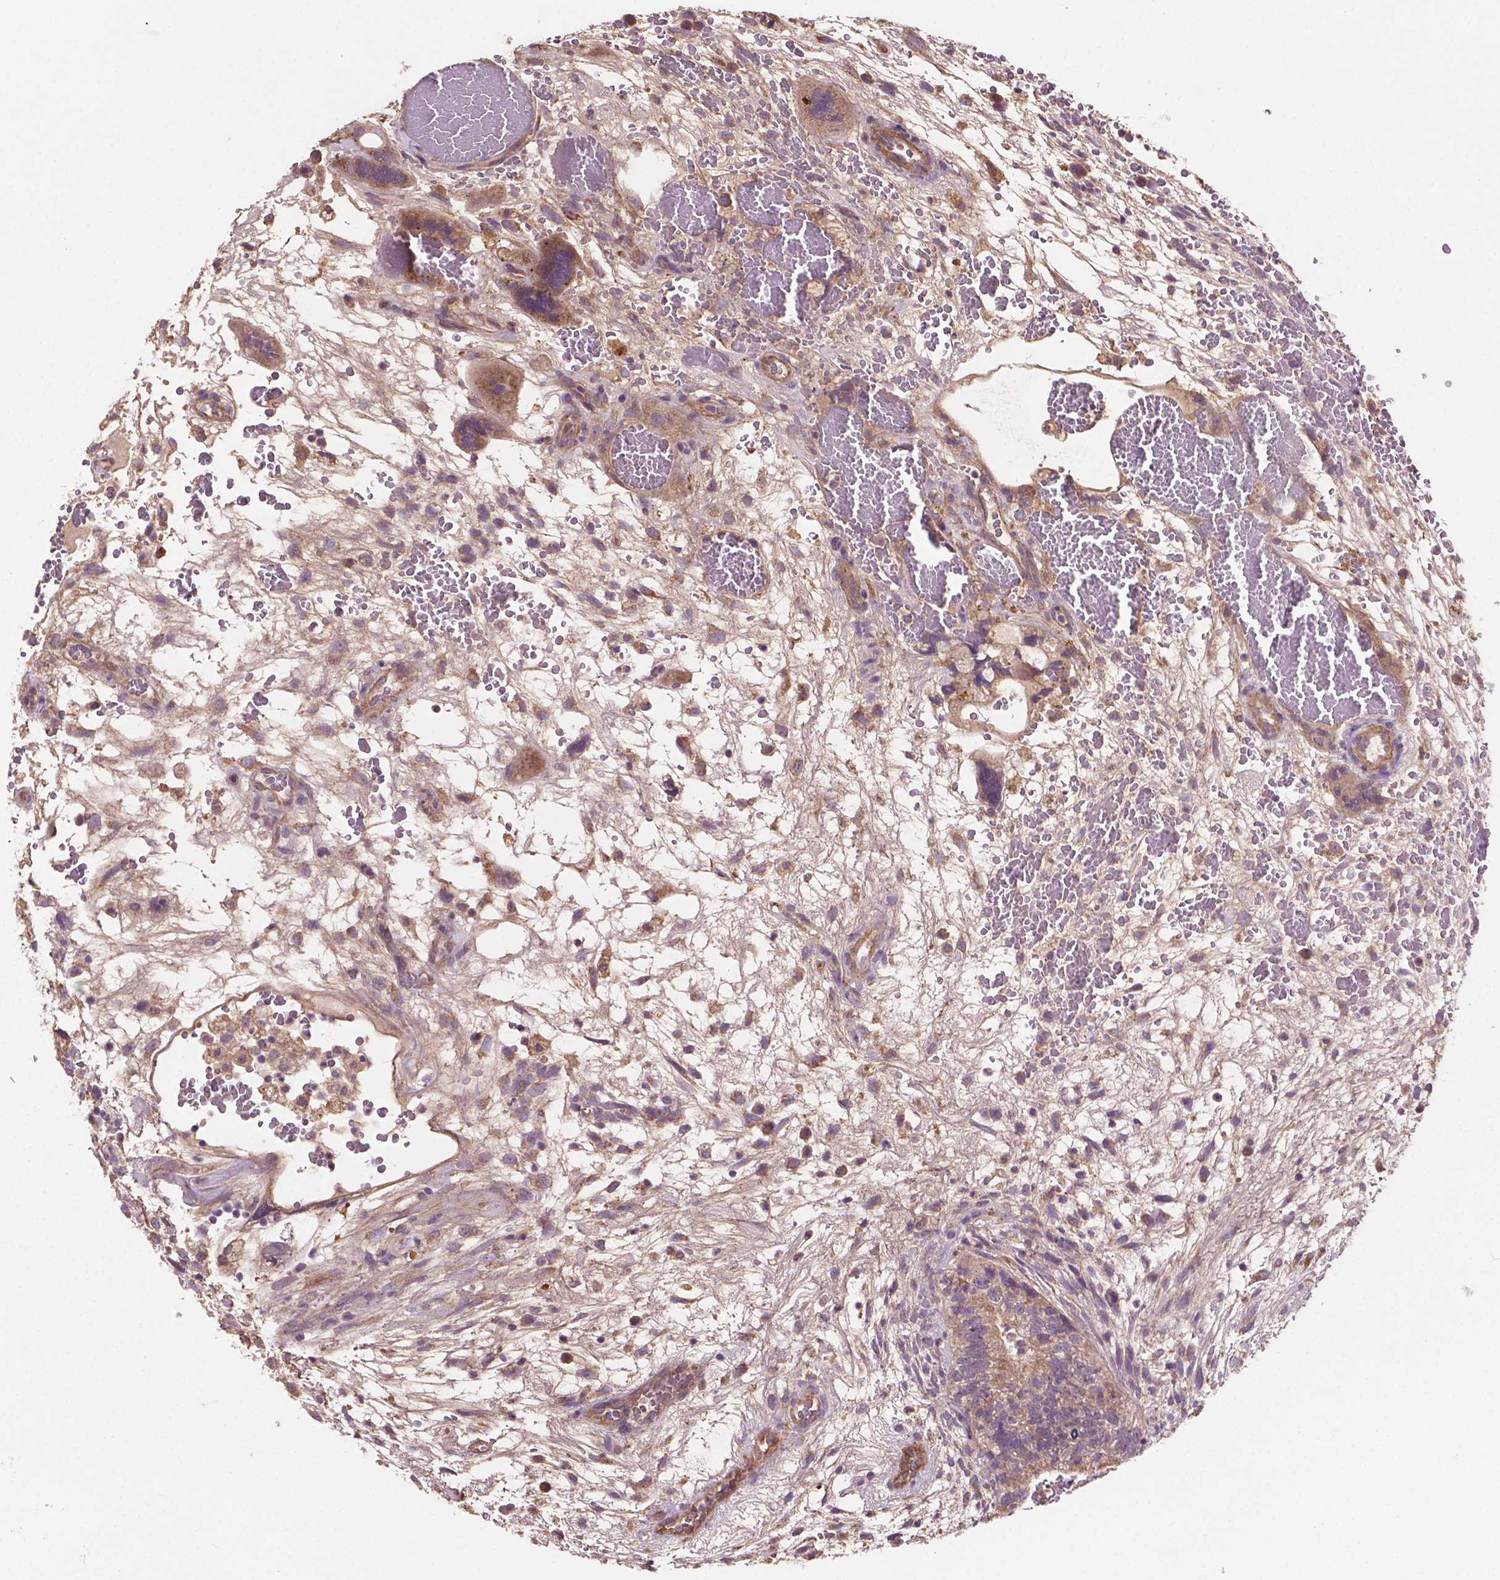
{"staining": {"intensity": "weak", "quantity": ">75%", "location": "cytoplasmic/membranous"}, "tissue": "testis cancer", "cell_type": "Tumor cells", "image_type": "cancer", "snomed": [{"axis": "morphology", "description": "Normal tissue, NOS"}, {"axis": "morphology", "description": "Carcinoma, Embryonal, NOS"}, {"axis": "topography", "description": "Testis"}], "caption": "Testis cancer stained with a protein marker exhibits weak staining in tumor cells.", "gene": "GJA9", "patient": {"sex": "male", "age": 32}}